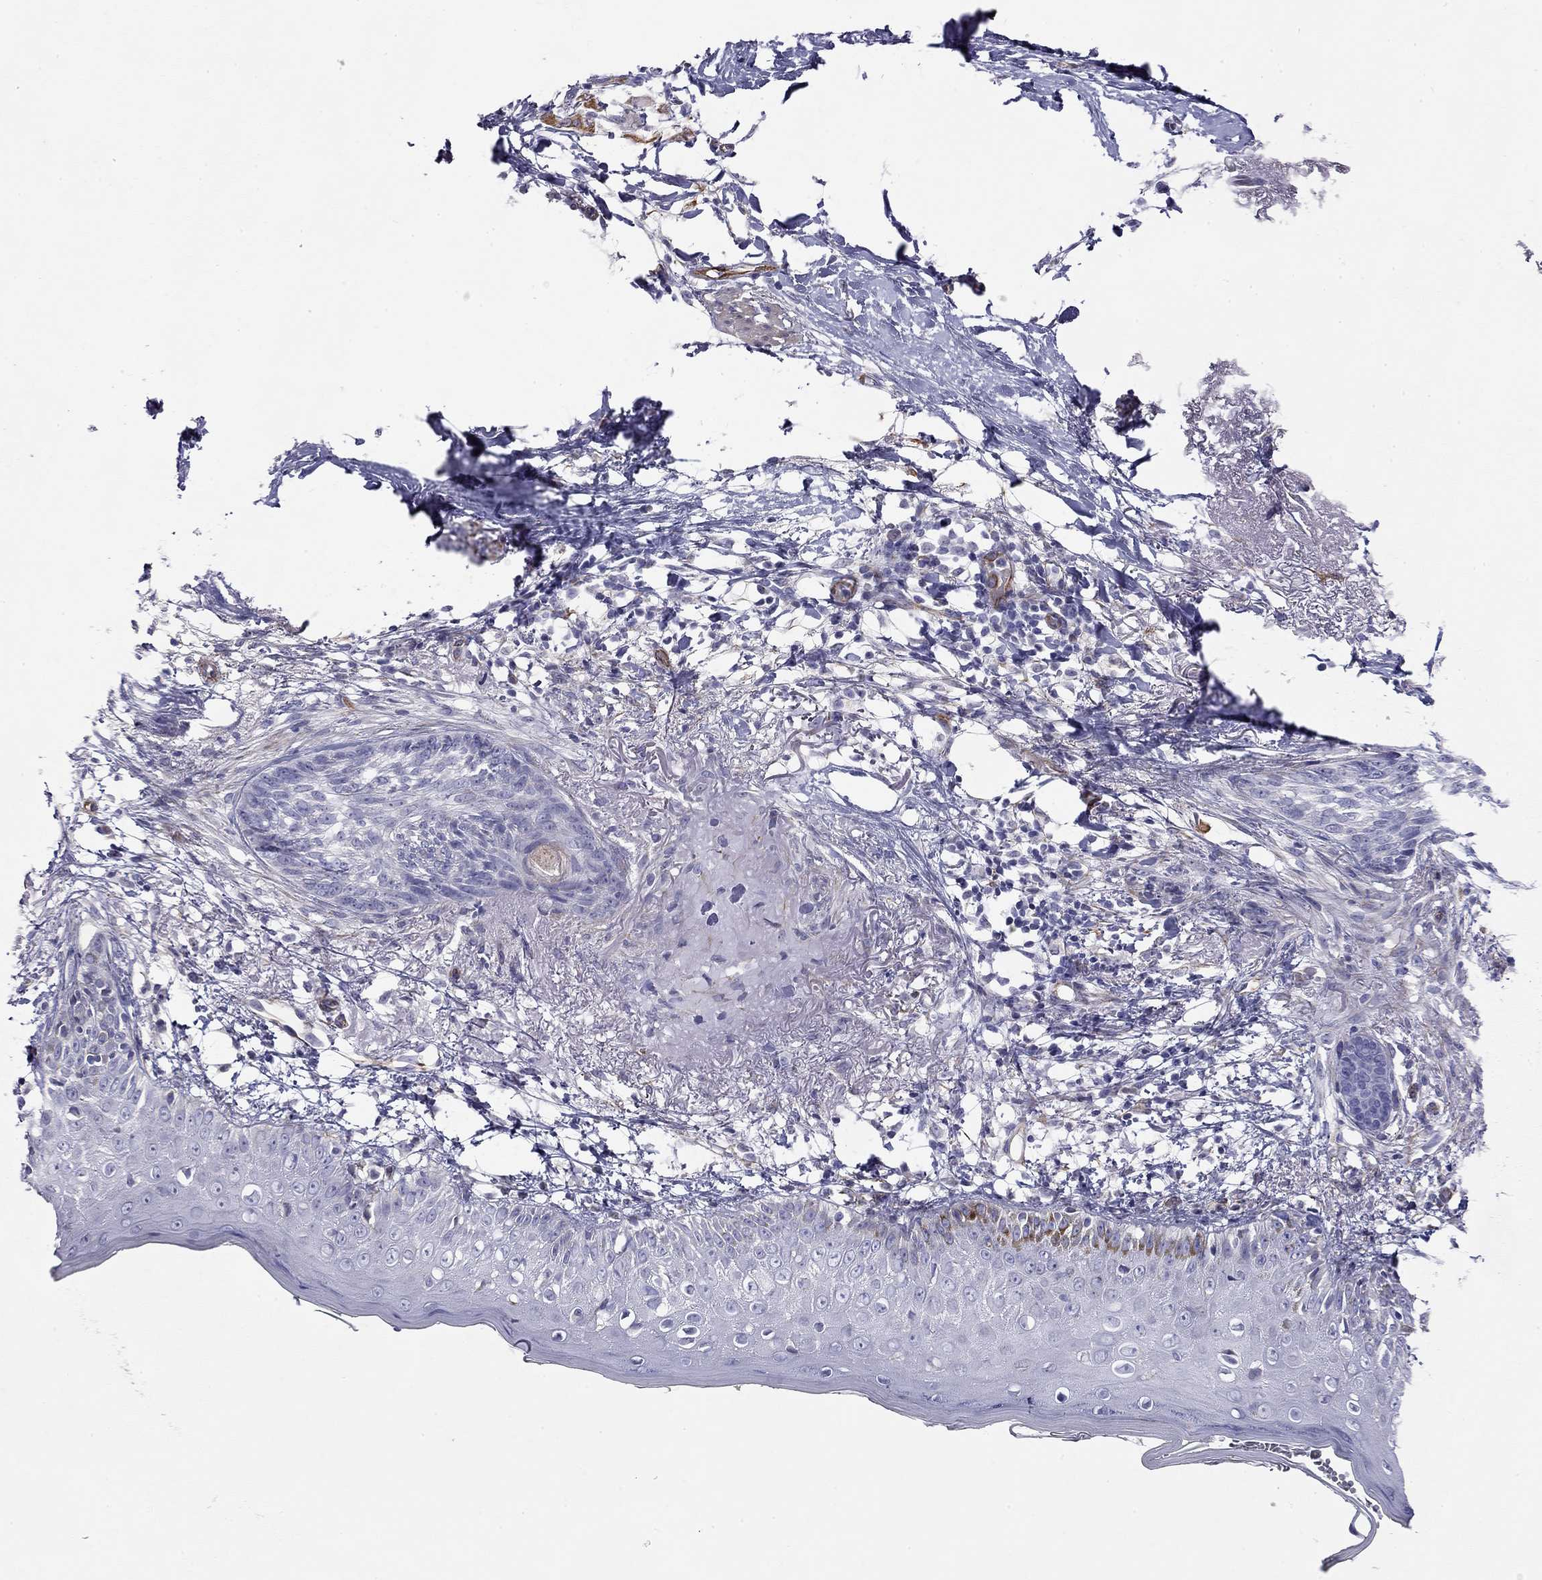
{"staining": {"intensity": "negative", "quantity": "none", "location": "none"}, "tissue": "skin cancer", "cell_type": "Tumor cells", "image_type": "cancer", "snomed": [{"axis": "morphology", "description": "Normal tissue, NOS"}, {"axis": "morphology", "description": "Basal cell carcinoma"}, {"axis": "topography", "description": "Skin"}], "caption": "Basal cell carcinoma (skin) was stained to show a protein in brown. There is no significant staining in tumor cells.", "gene": "RTL1", "patient": {"sex": "male", "age": 84}}